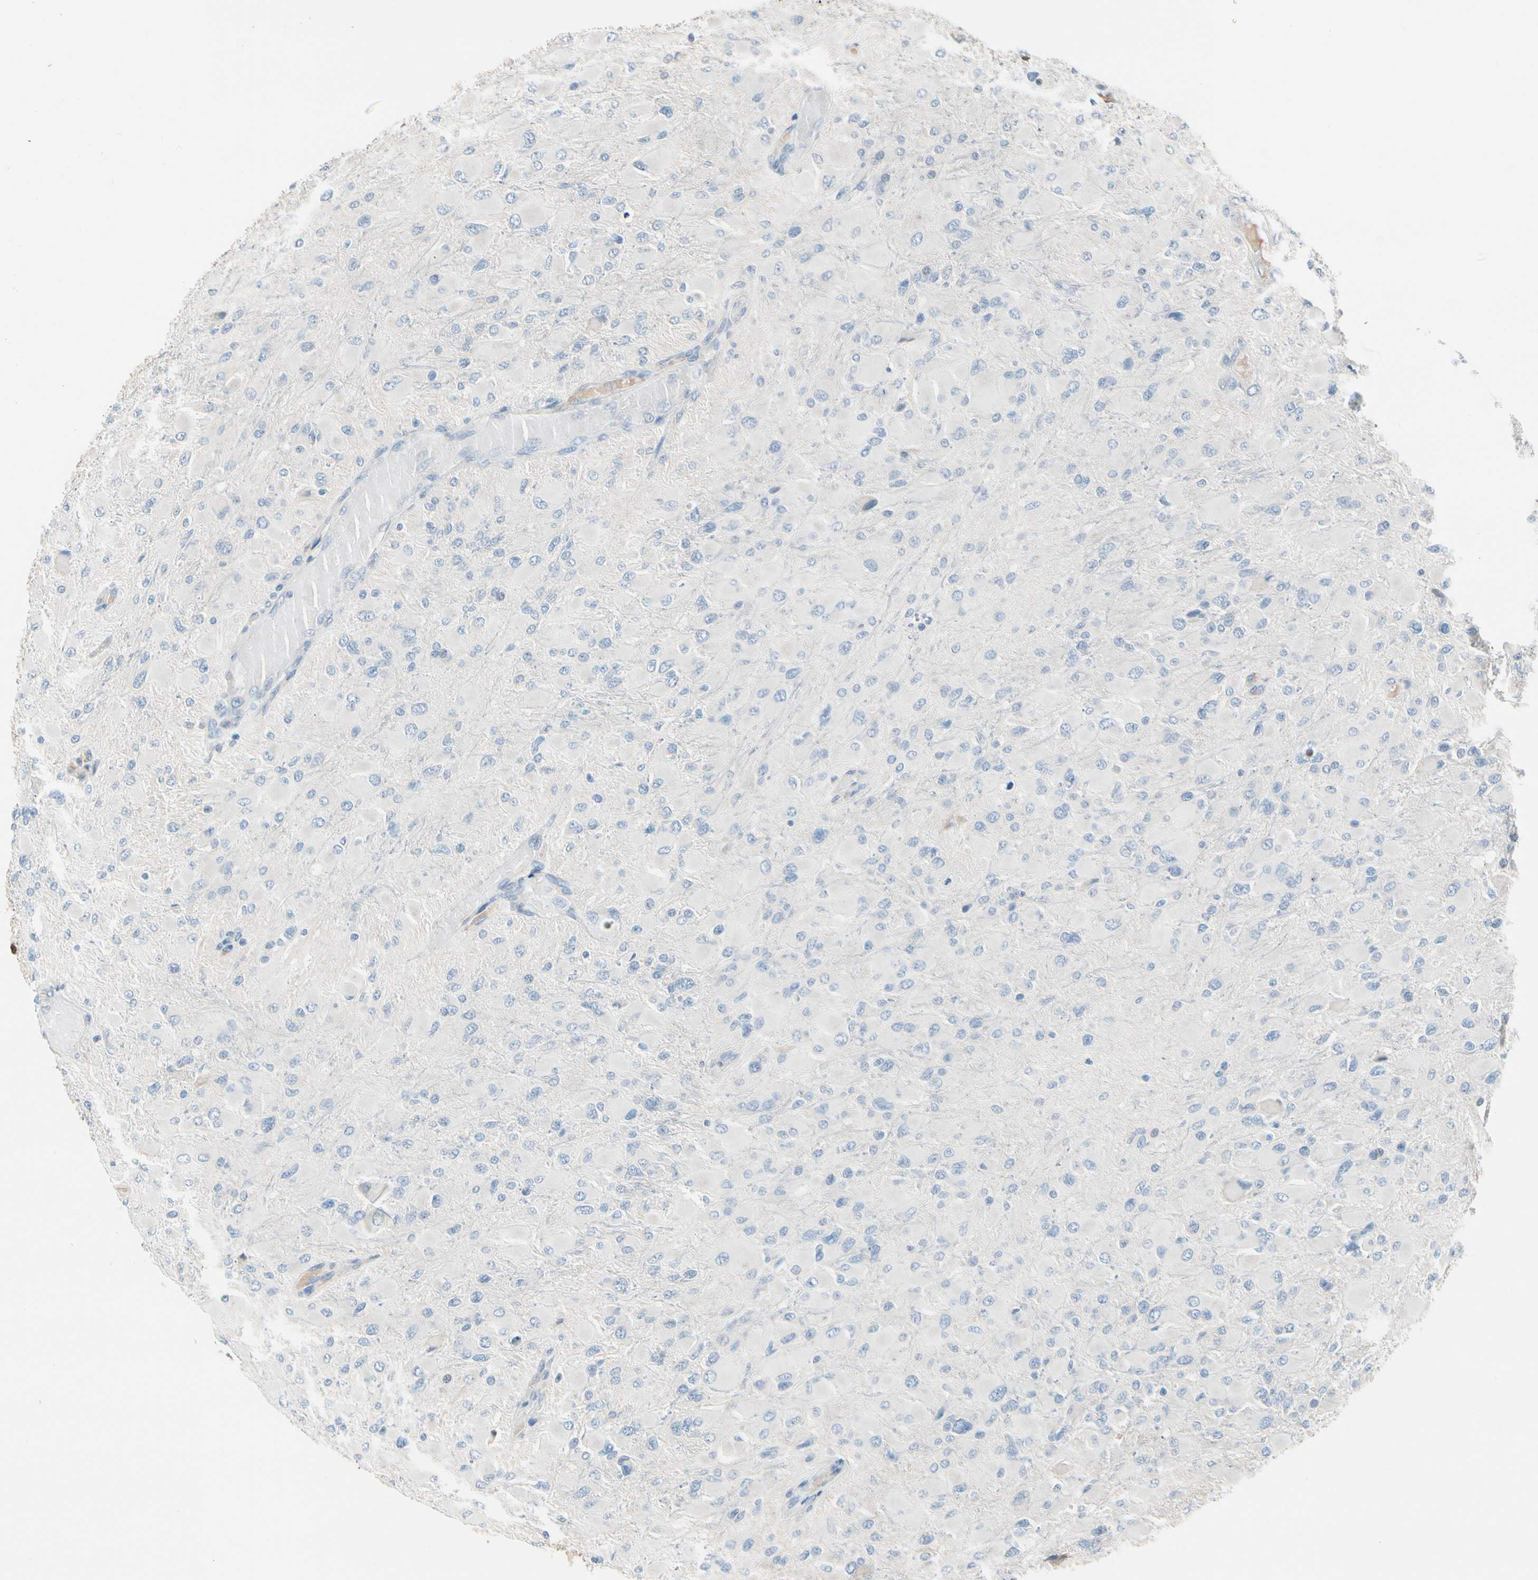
{"staining": {"intensity": "negative", "quantity": "none", "location": "none"}, "tissue": "glioma", "cell_type": "Tumor cells", "image_type": "cancer", "snomed": [{"axis": "morphology", "description": "Glioma, malignant, High grade"}, {"axis": "topography", "description": "Cerebral cortex"}], "caption": "Immunohistochemistry (IHC) of high-grade glioma (malignant) displays no staining in tumor cells.", "gene": "STK40", "patient": {"sex": "female", "age": 36}}